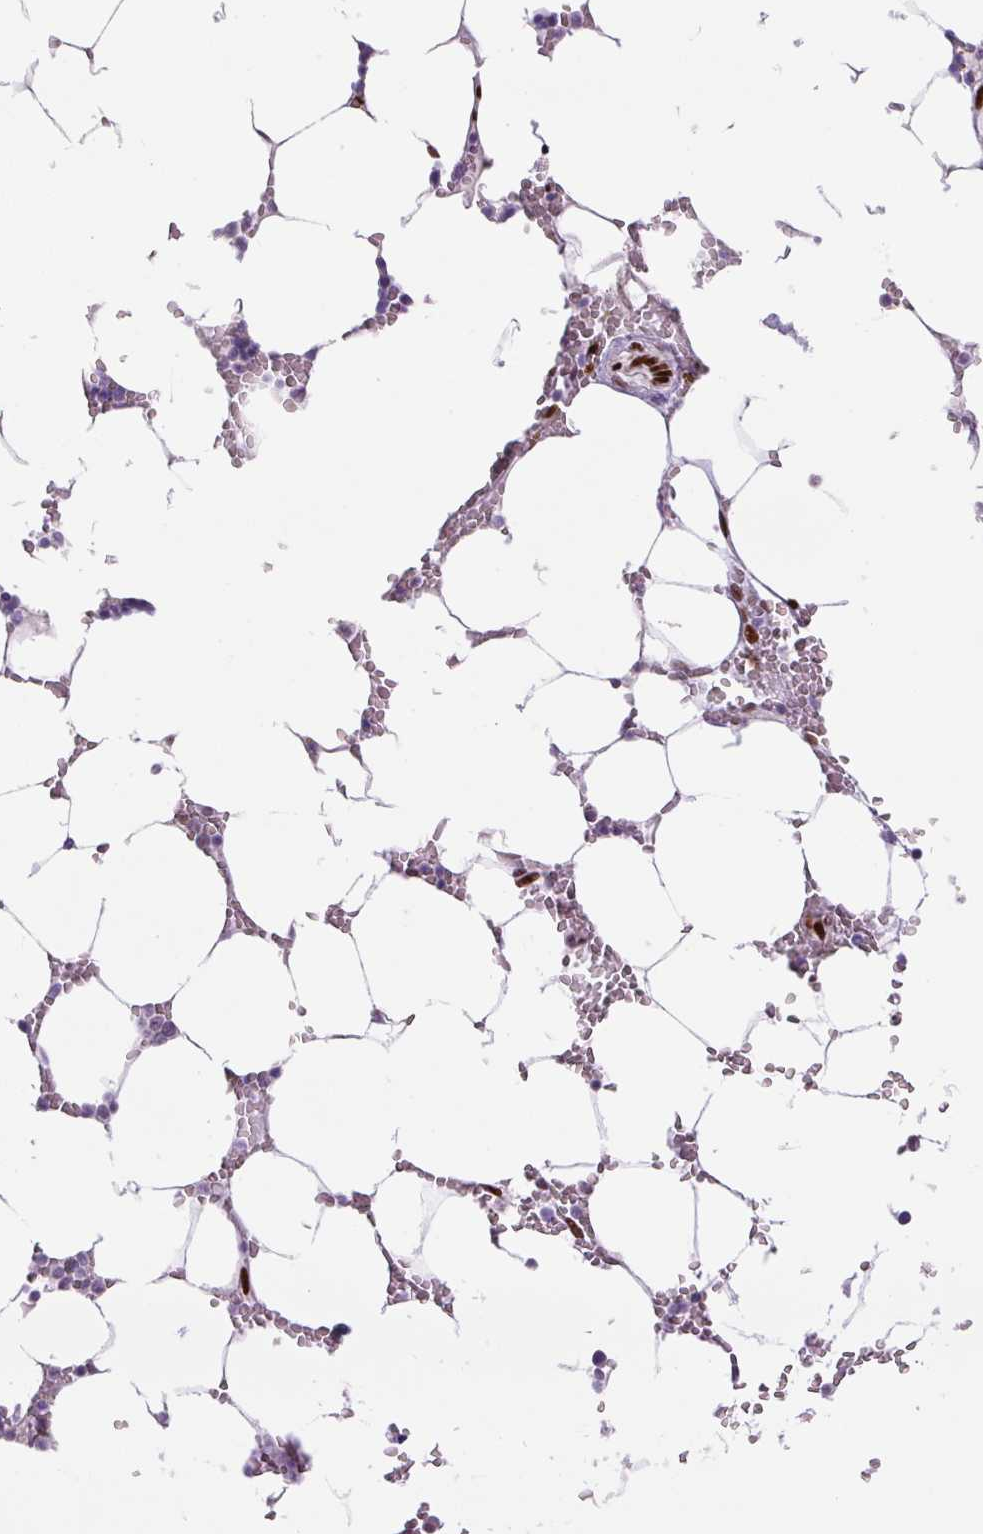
{"staining": {"intensity": "negative", "quantity": "none", "location": "none"}, "tissue": "bone marrow", "cell_type": "Hematopoietic cells", "image_type": "normal", "snomed": [{"axis": "morphology", "description": "Normal tissue, NOS"}, {"axis": "topography", "description": "Bone marrow"}], "caption": "The photomicrograph shows no significant staining in hematopoietic cells of bone marrow.", "gene": "ZEB1", "patient": {"sex": "male", "age": 64}}